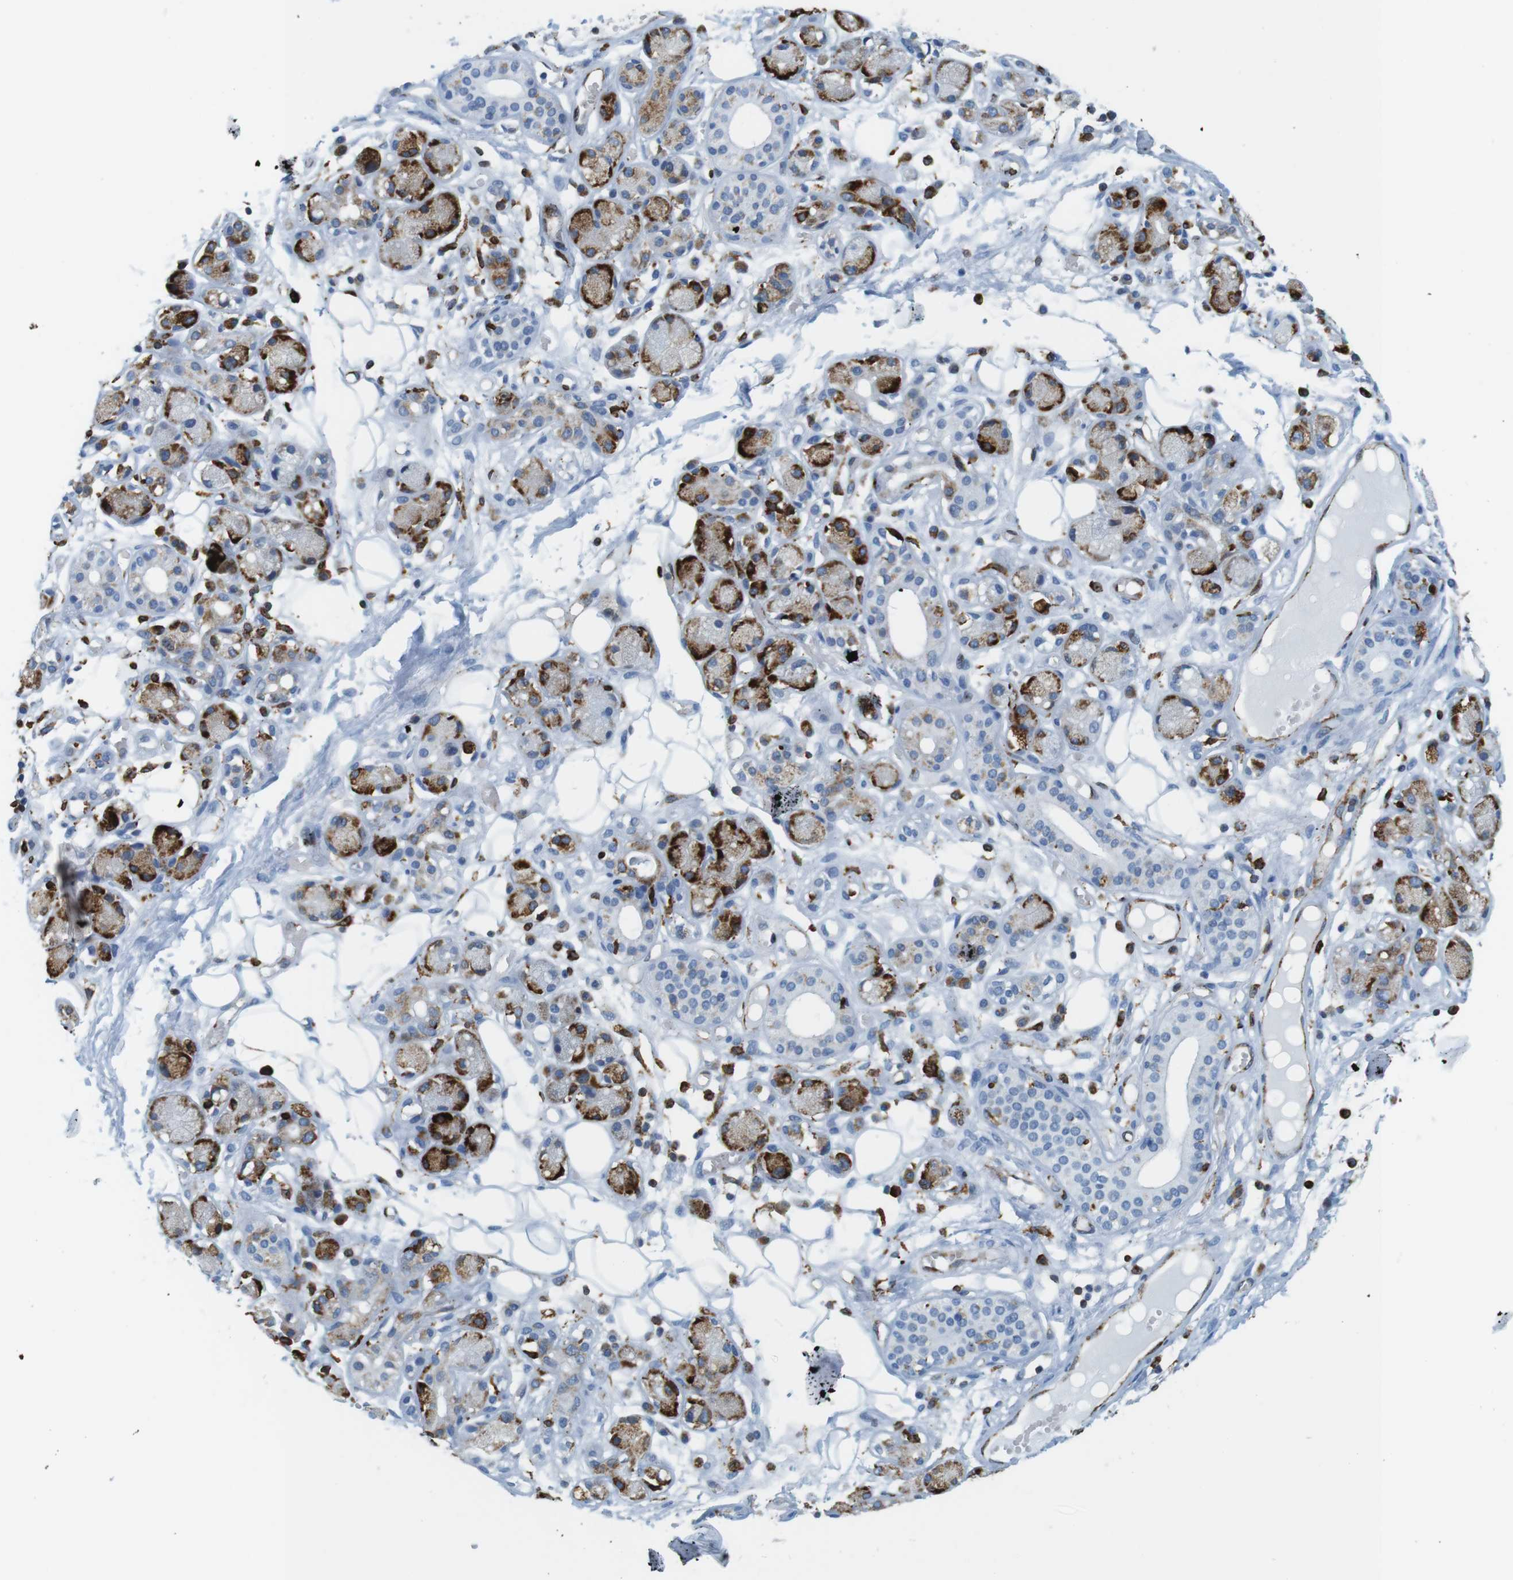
{"staining": {"intensity": "negative", "quantity": "none", "location": "none"}, "tissue": "adipose tissue", "cell_type": "Adipocytes", "image_type": "normal", "snomed": [{"axis": "morphology", "description": "Normal tissue, NOS"}, {"axis": "morphology", "description": "Inflammation, NOS"}, {"axis": "topography", "description": "Vascular tissue"}, {"axis": "topography", "description": "Salivary gland"}], "caption": "This is an IHC image of benign human adipose tissue. There is no positivity in adipocytes.", "gene": "CIITA", "patient": {"sex": "female", "age": 75}}